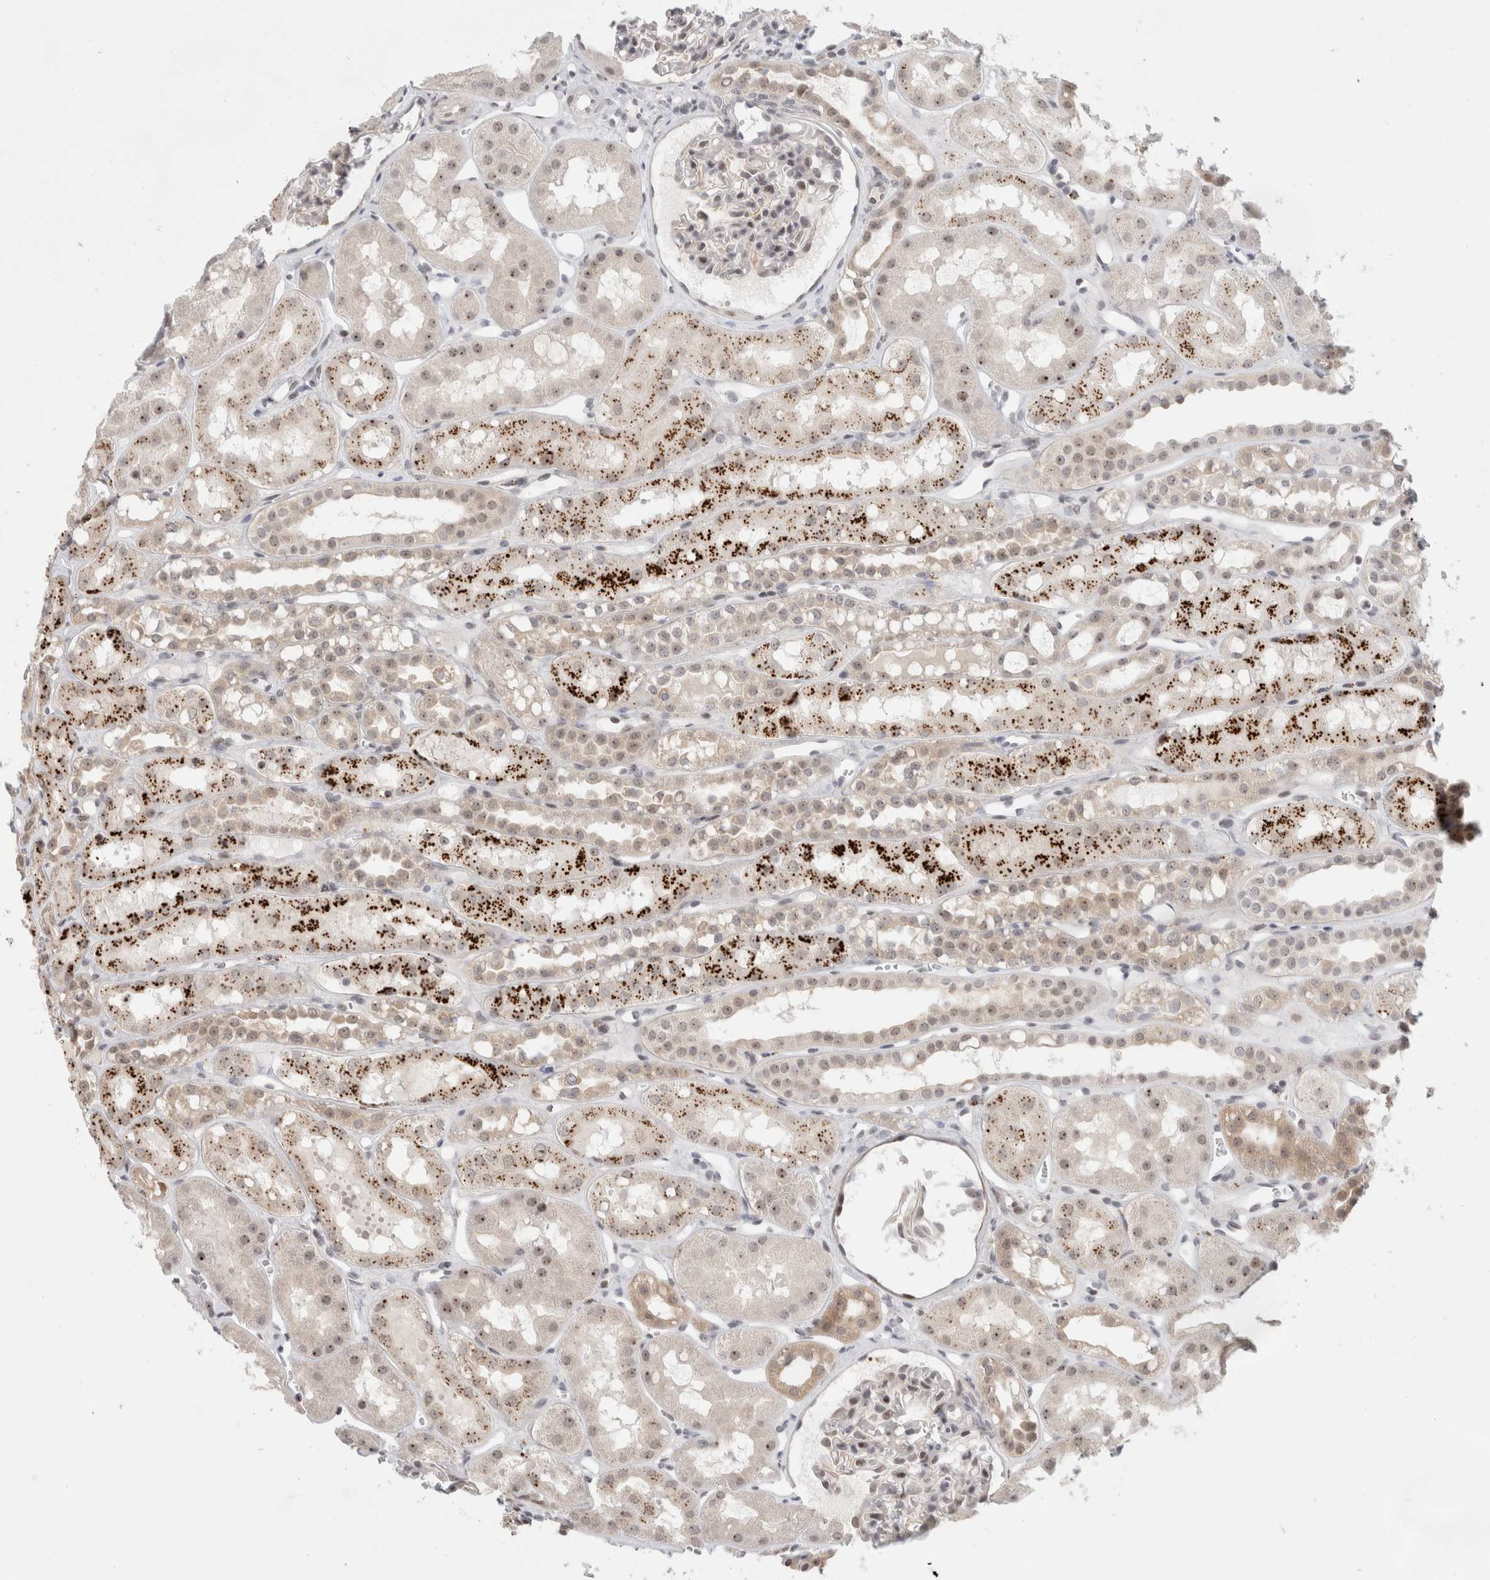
{"staining": {"intensity": "weak", "quantity": ">75%", "location": "nuclear"}, "tissue": "kidney", "cell_type": "Cells in glomeruli", "image_type": "normal", "snomed": [{"axis": "morphology", "description": "Normal tissue, NOS"}, {"axis": "topography", "description": "Kidney"}], "caption": "Immunohistochemical staining of benign kidney exhibits weak nuclear protein staining in about >75% of cells in glomeruli.", "gene": "SENP6", "patient": {"sex": "male", "age": 16}}